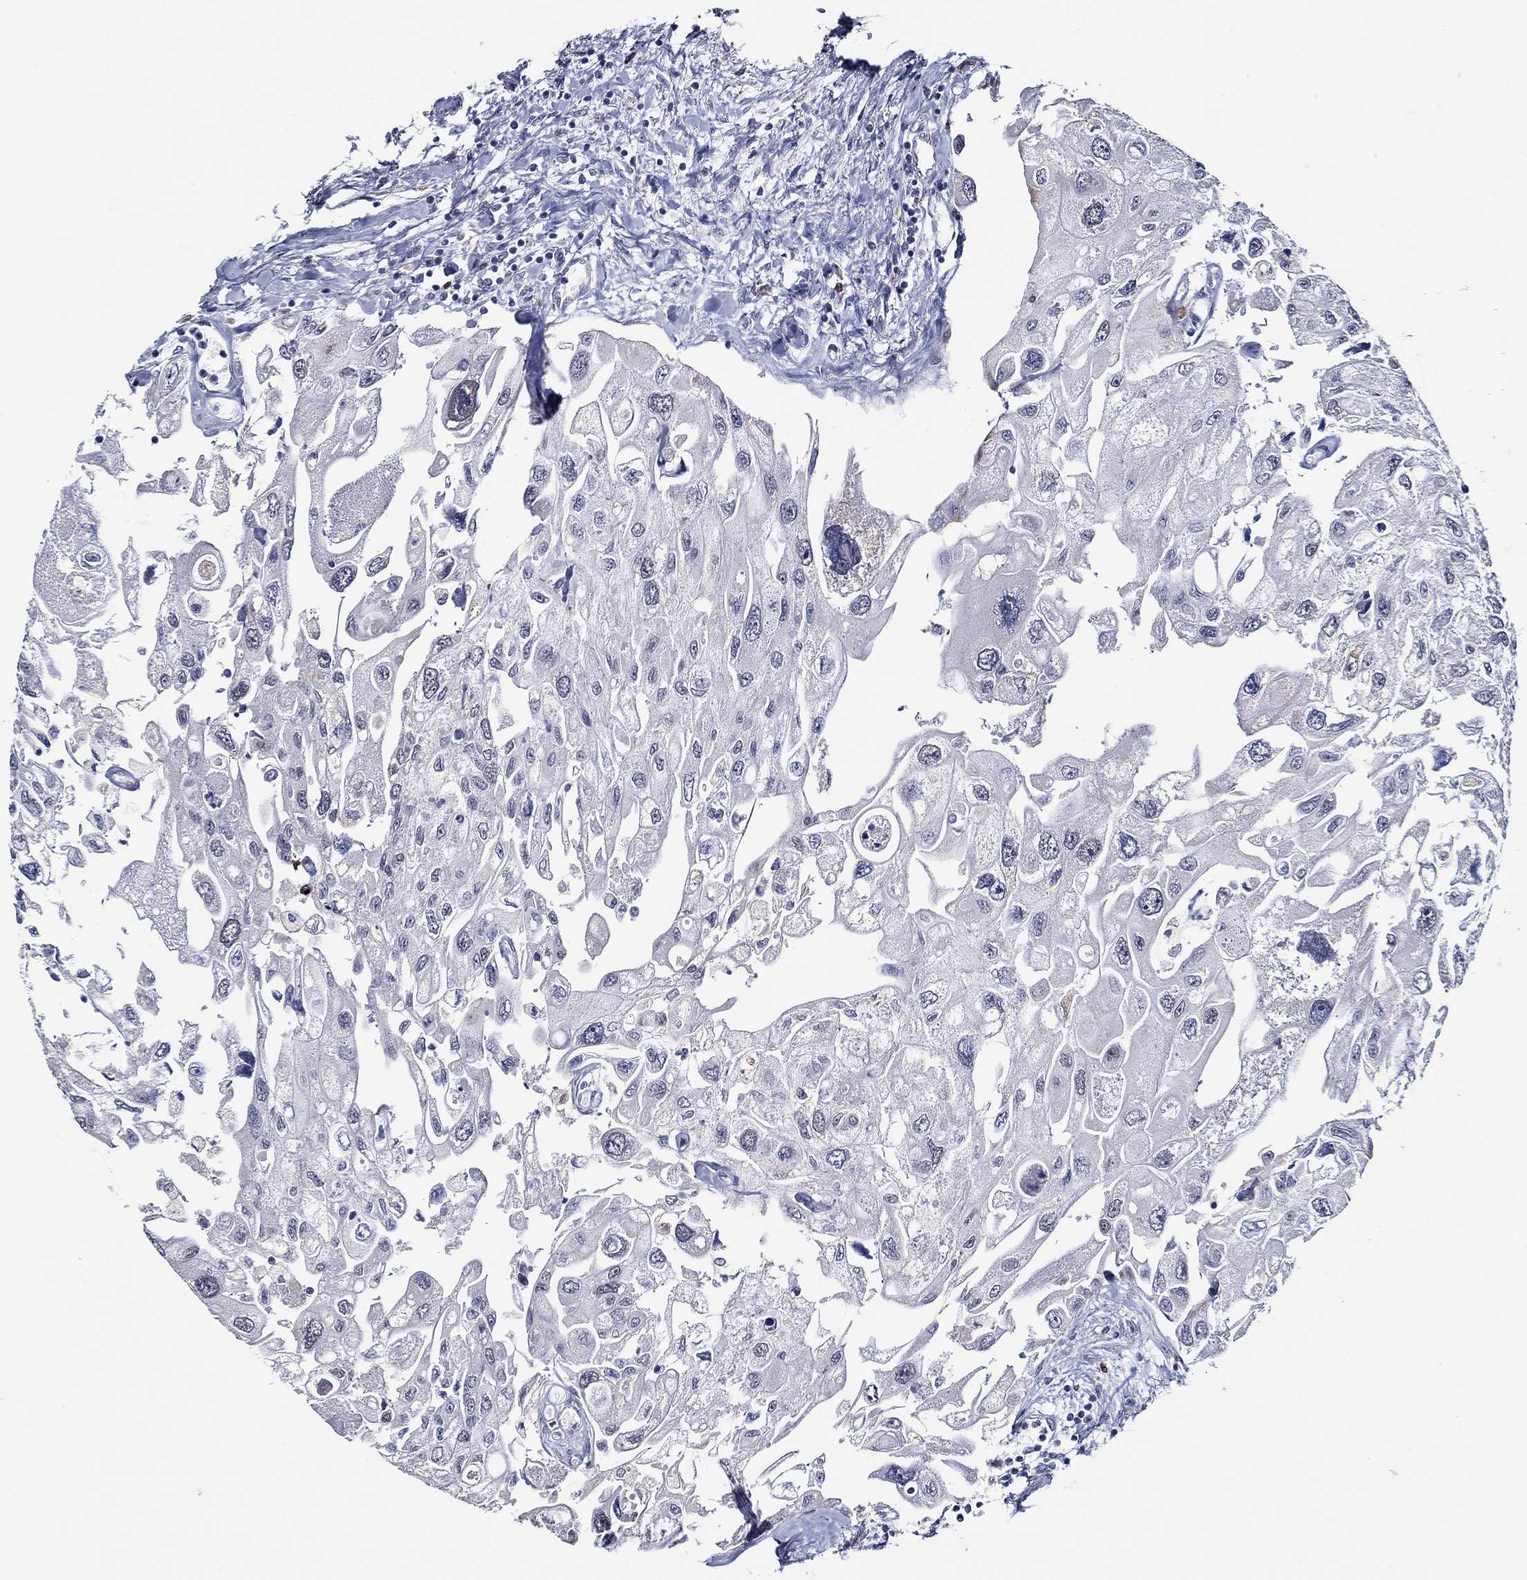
{"staining": {"intensity": "negative", "quantity": "none", "location": "none"}, "tissue": "urothelial cancer", "cell_type": "Tumor cells", "image_type": "cancer", "snomed": [{"axis": "morphology", "description": "Urothelial carcinoma, High grade"}, {"axis": "topography", "description": "Urinary bladder"}], "caption": "Immunohistochemistry of human high-grade urothelial carcinoma reveals no positivity in tumor cells. (DAB (3,3'-diaminobenzidine) immunohistochemistry visualized using brightfield microscopy, high magnification).", "gene": "GATA2", "patient": {"sex": "male", "age": 59}}